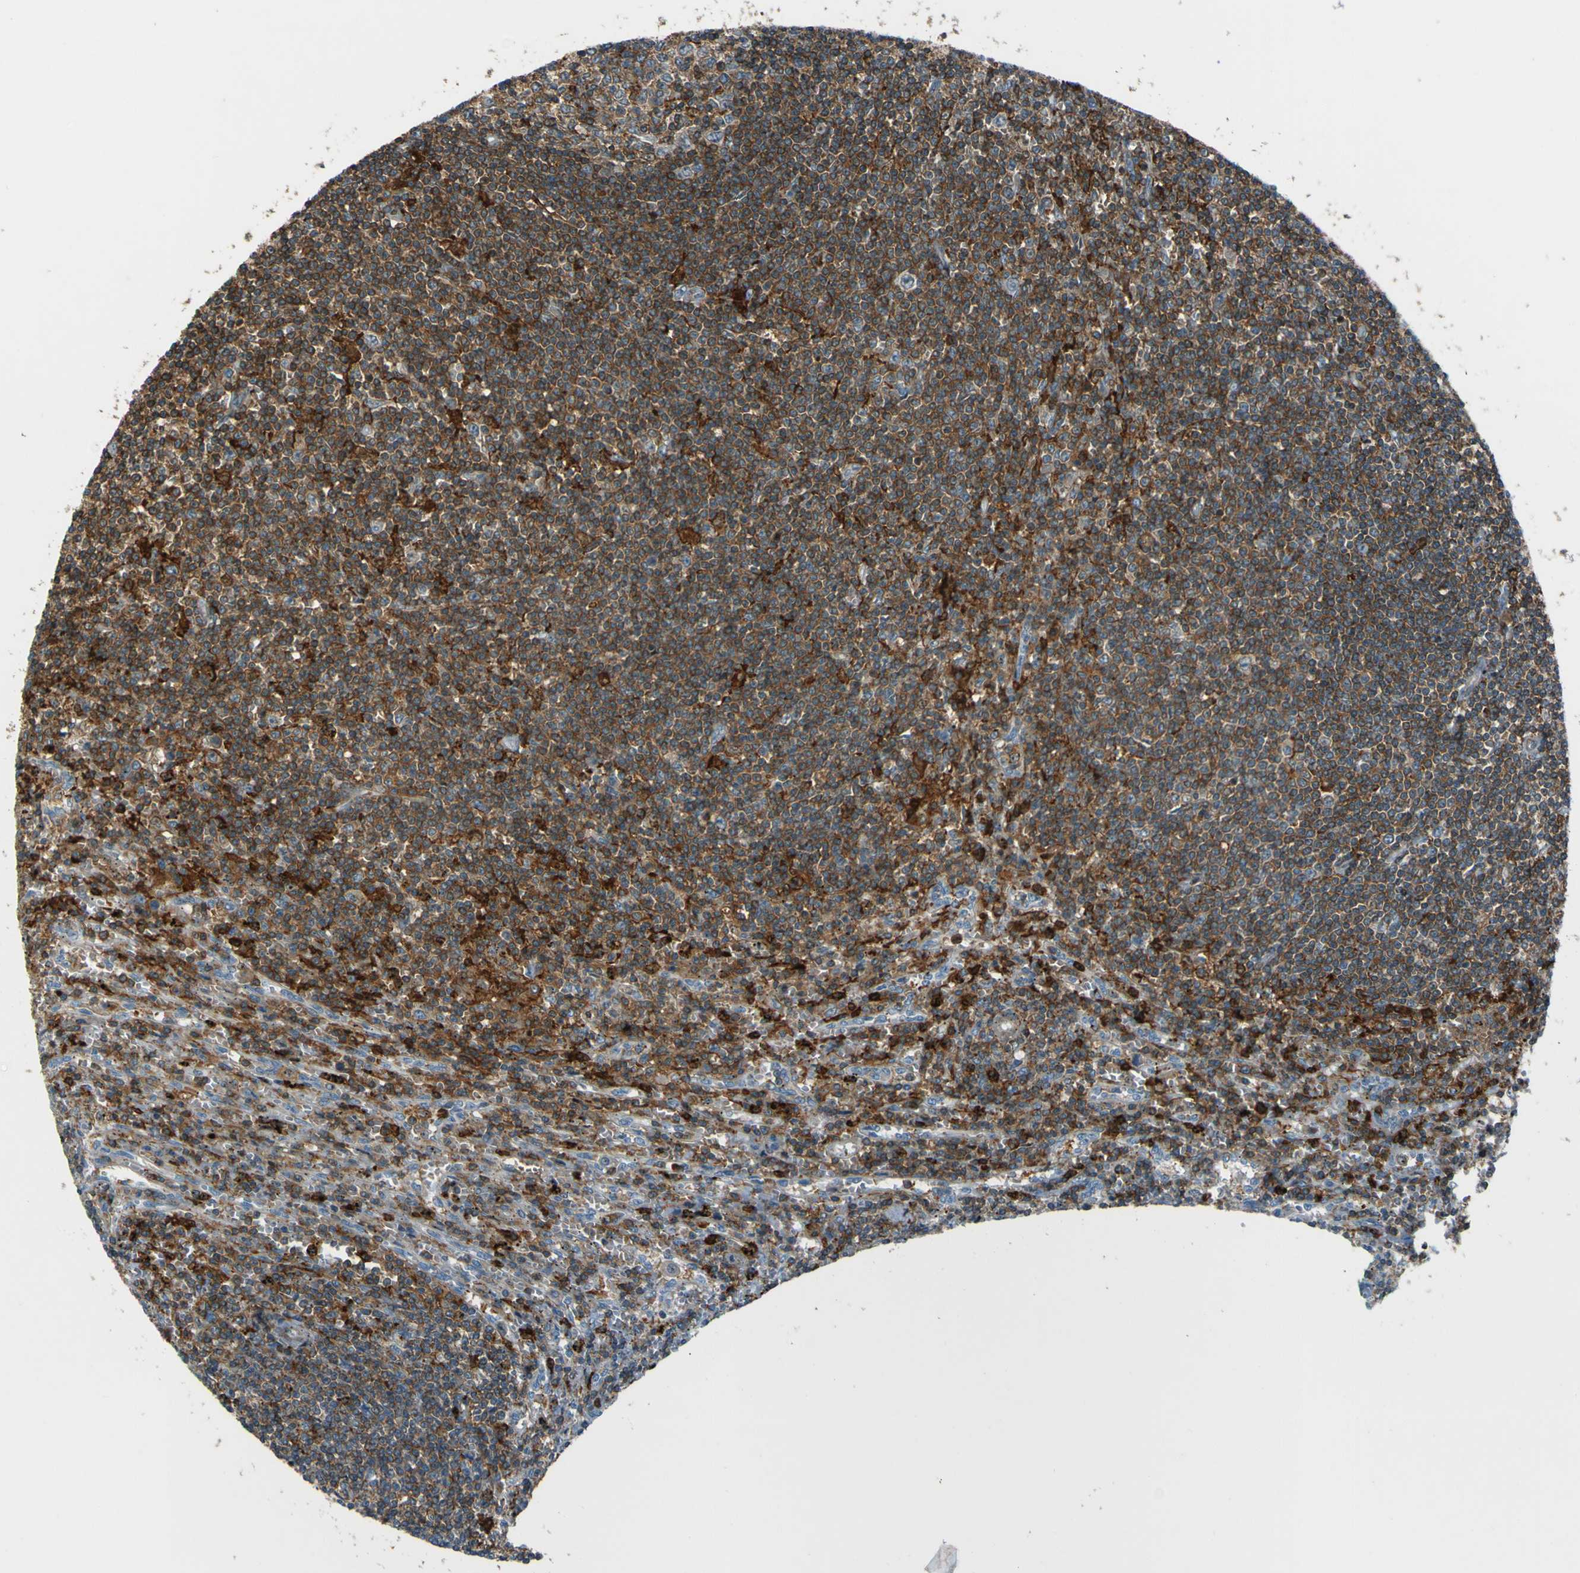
{"staining": {"intensity": "moderate", "quantity": ">75%", "location": "cytoplasmic/membranous"}, "tissue": "lymphoma", "cell_type": "Tumor cells", "image_type": "cancer", "snomed": [{"axis": "morphology", "description": "Malignant lymphoma, non-Hodgkin's type, Low grade"}, {"axis": "topography", "description": "Spleen"}], "caption": "This histopathology image exhibits malignant lymphoma, non-Hodgkin's type (low-grade) stained with immunohistochemistry (IHC) to label a protein in brown. The cytoplasmic/membranous of tumor cells show moderate positivity for the protein. Nuclei are counter-stained blue.", "gene": "PCDHB5", "patient": {"sex": "male", "age": 76}}